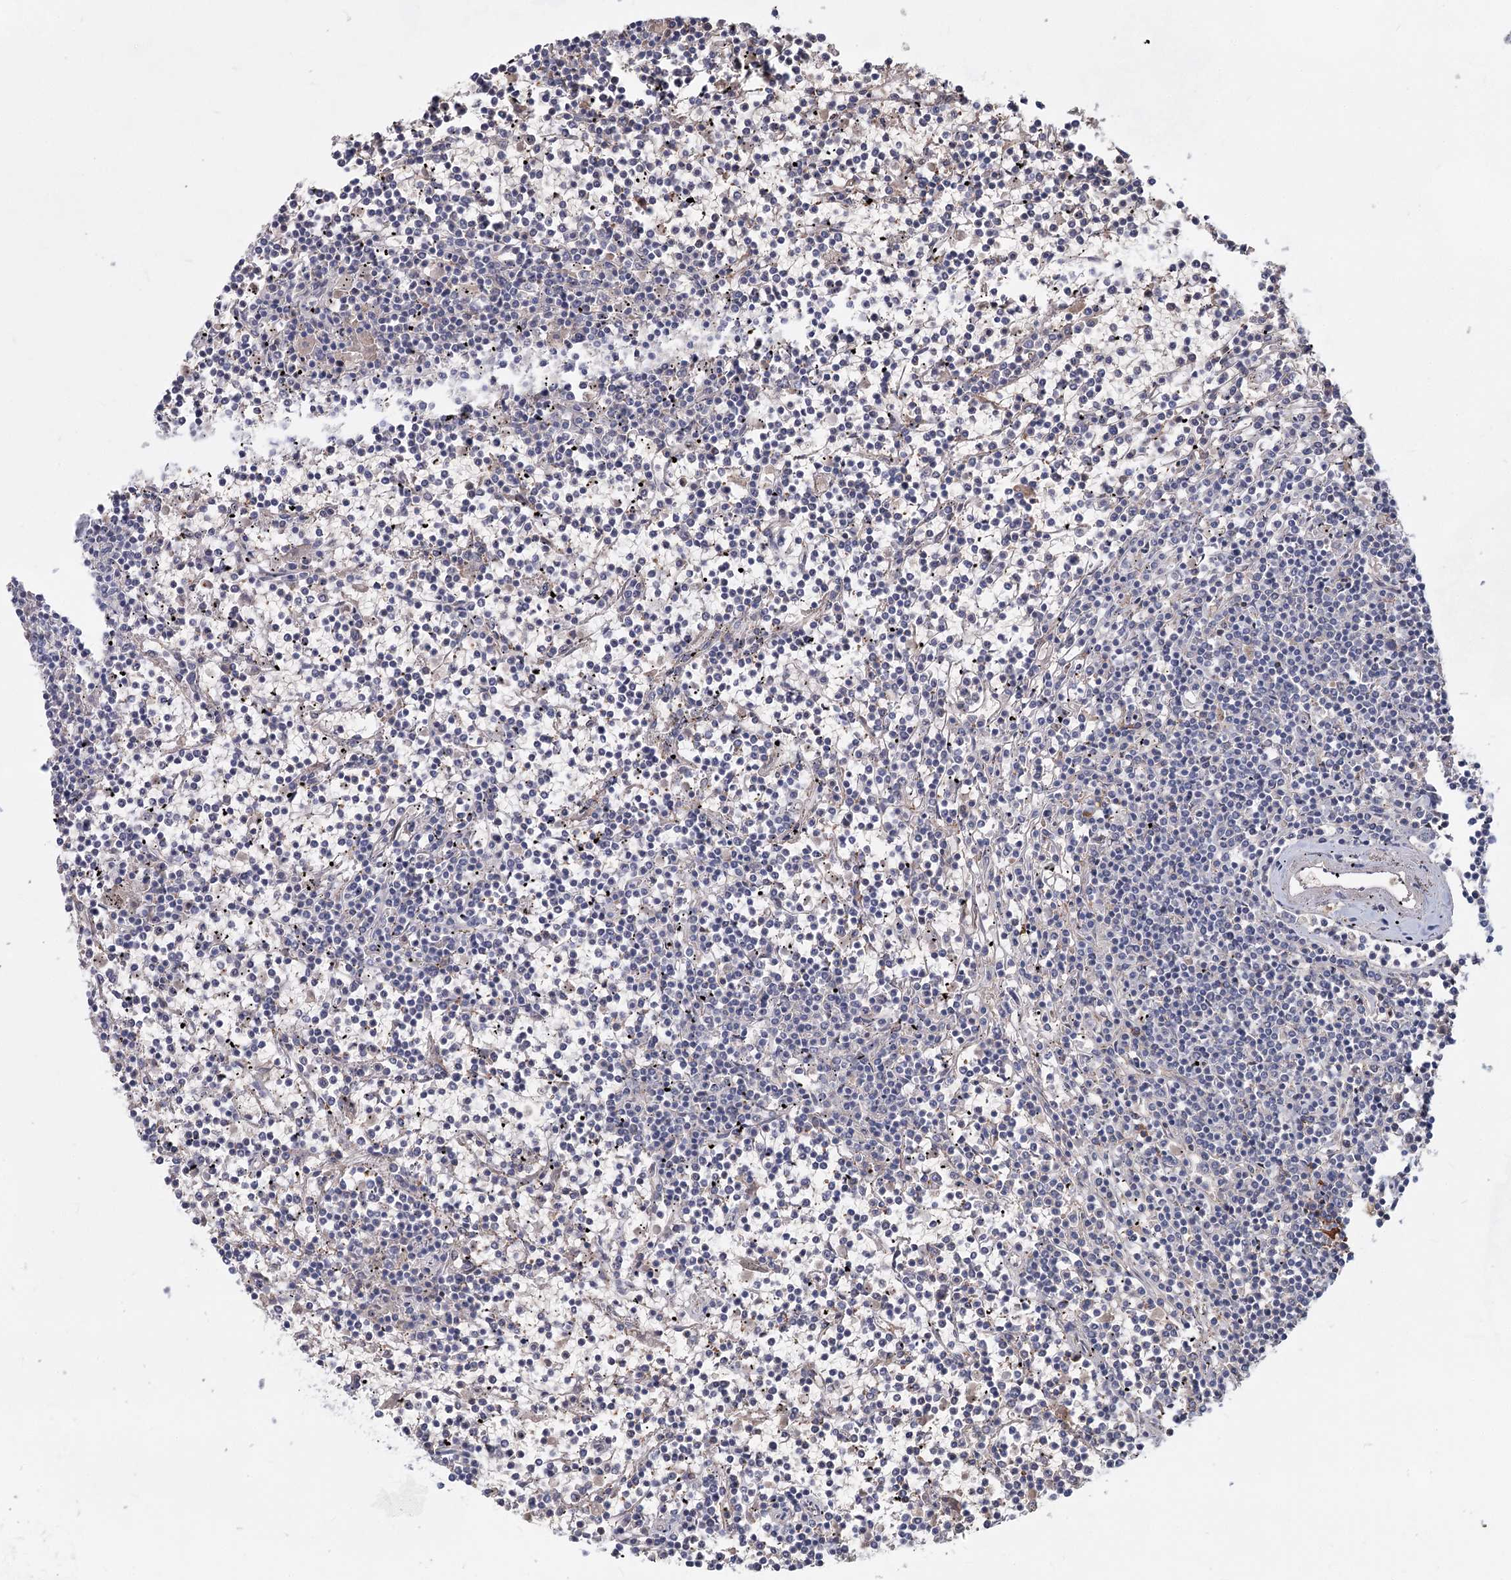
{"staining": {"intensity": "negative", "quantity": "none", "location": "none"}, "tissue": "lymphoma", "cell_type": "Tumor cells", "image_type": "cancer", "snomed": [{"axis": "morphology", "description": "Malignant lymphoma, non-Hodgkin's type, Low grade"}, {"axis": "topography", "description": "Spleen"}], "caption": "This histopathology image is of lymphoma stained with immunohistochemistry to label a protein in brown with the nuclei are counter-stained blue. There is no positivity in tumor cells. (DAB IHC visualized using brightfield microscopy, high magnification).", "gene": "TASOR2", "patient": {"sex": "female", "age": 19}}